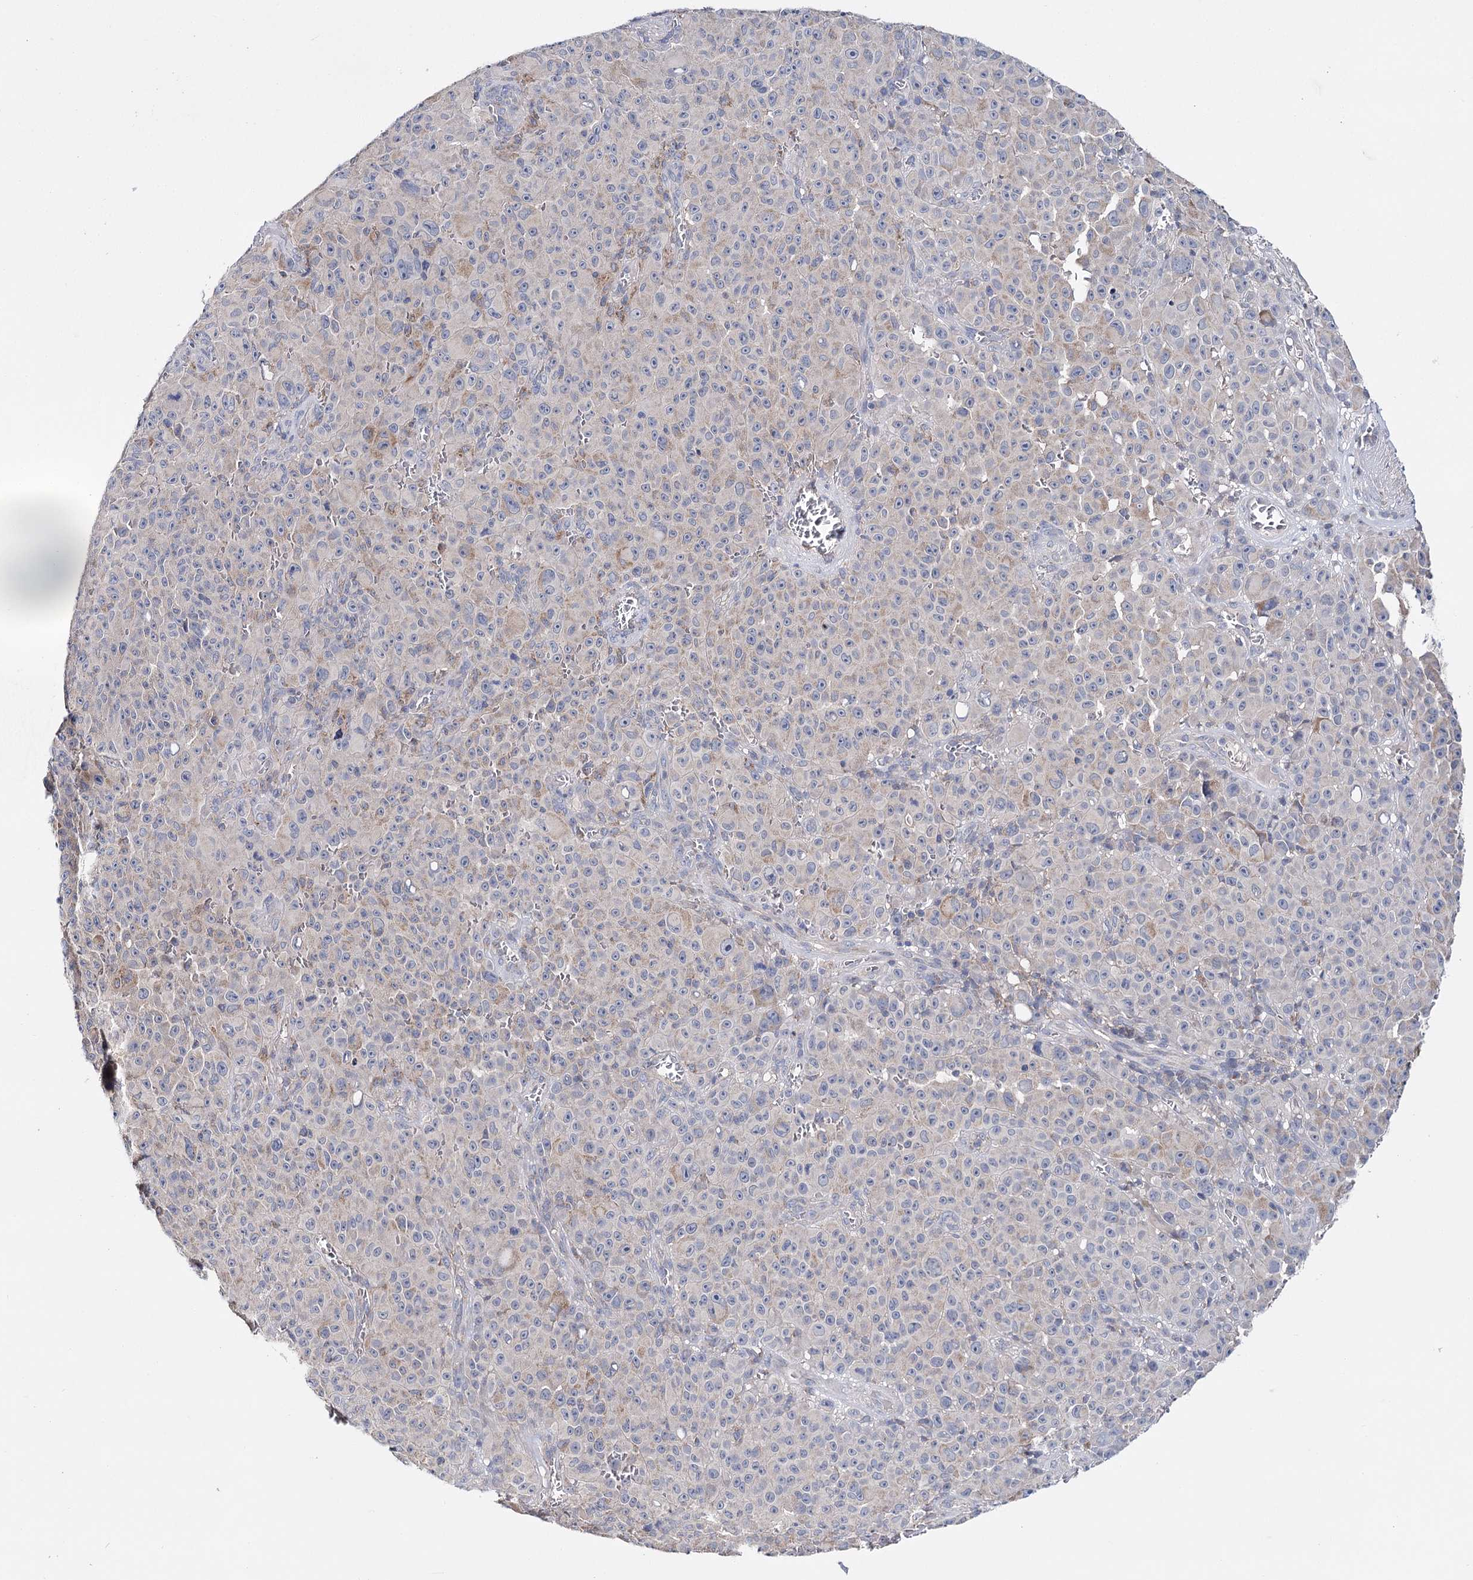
{"staining": {"intensity": "negative", "quantity": "none", "location": "none"}, "tissue": "melanoma", "cell_type": "Tumor cells", "image_type": "cancer", "snomed": [{"axis": "morphology", "description": "Malignant melanoma, NOS"}, {"axis": "topography", "description": "Skin"}], "caption": "Protein analysis of melanoma reveals no significant positivity in tumor cells. The staining was performed using DAB to visualize the protein expression in brown, while the nuclei were stained in blue with hematoxylin (Magnification: 20x).", "gene": "CFAP46", "patient": {"sex": "female", "age": 82}}